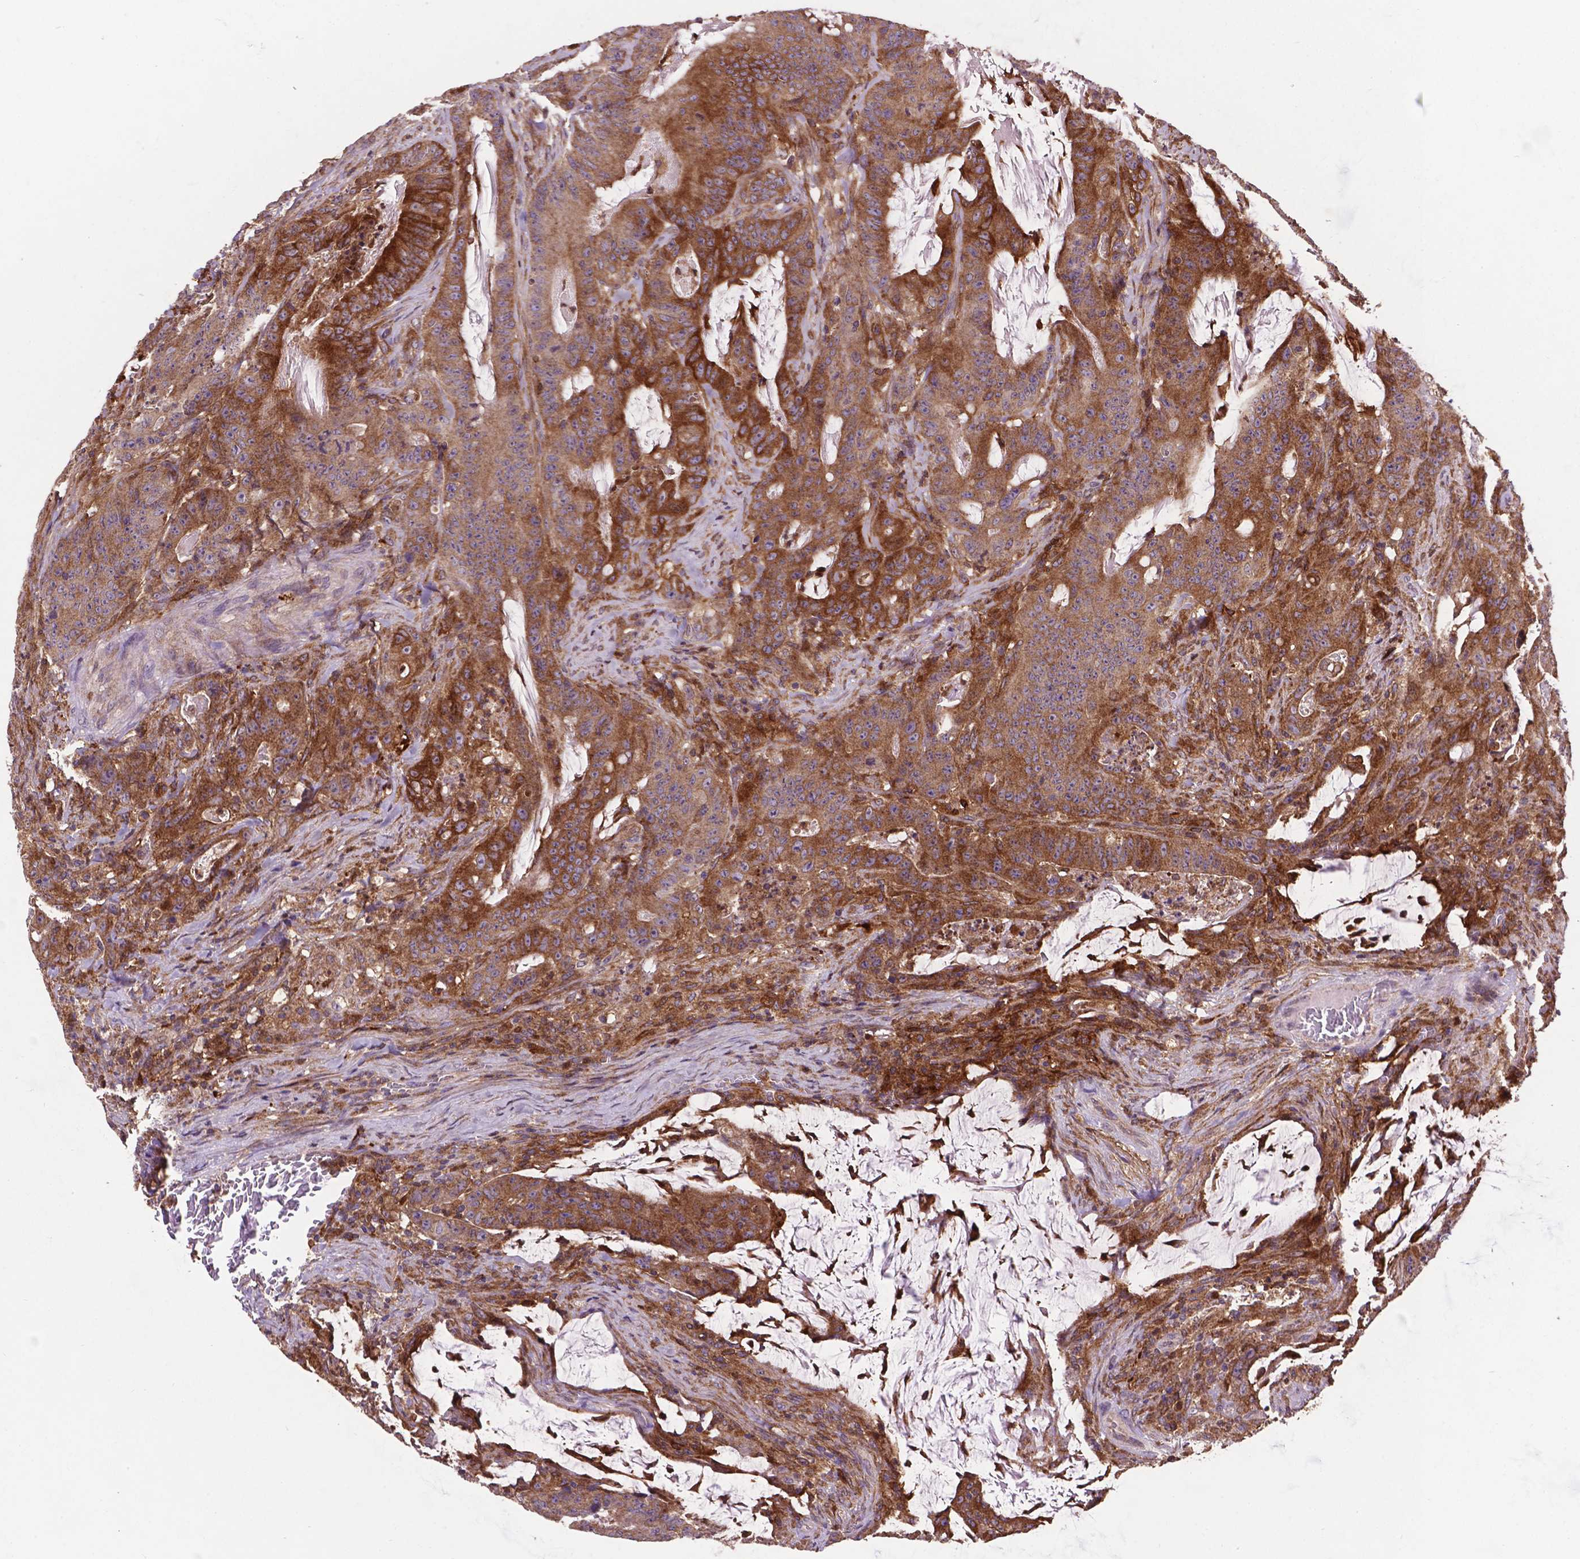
{"staining": {"intensity": "moderate", "quantity": ">75%", "location": "cytoplasmic/membranous"}, "tissue": "colorectal cancer", "cell_type": "Tumor cells", "image_type": "cancer", "snomed": [{"axis": "morphology", "description": "Adenocarcinoma, NOS"}, {"axis": "topography", "description": "Colon"}], "caption": "IHC photomicrograph of human colorectal cancer stained for a protein (brown), which exhibits medium levels of moderate cytoplasmic/membranous positivity in about >75% of tumor cells.", "gene": "SMAD3", "patient": {"sex": "male", "age": 33}}